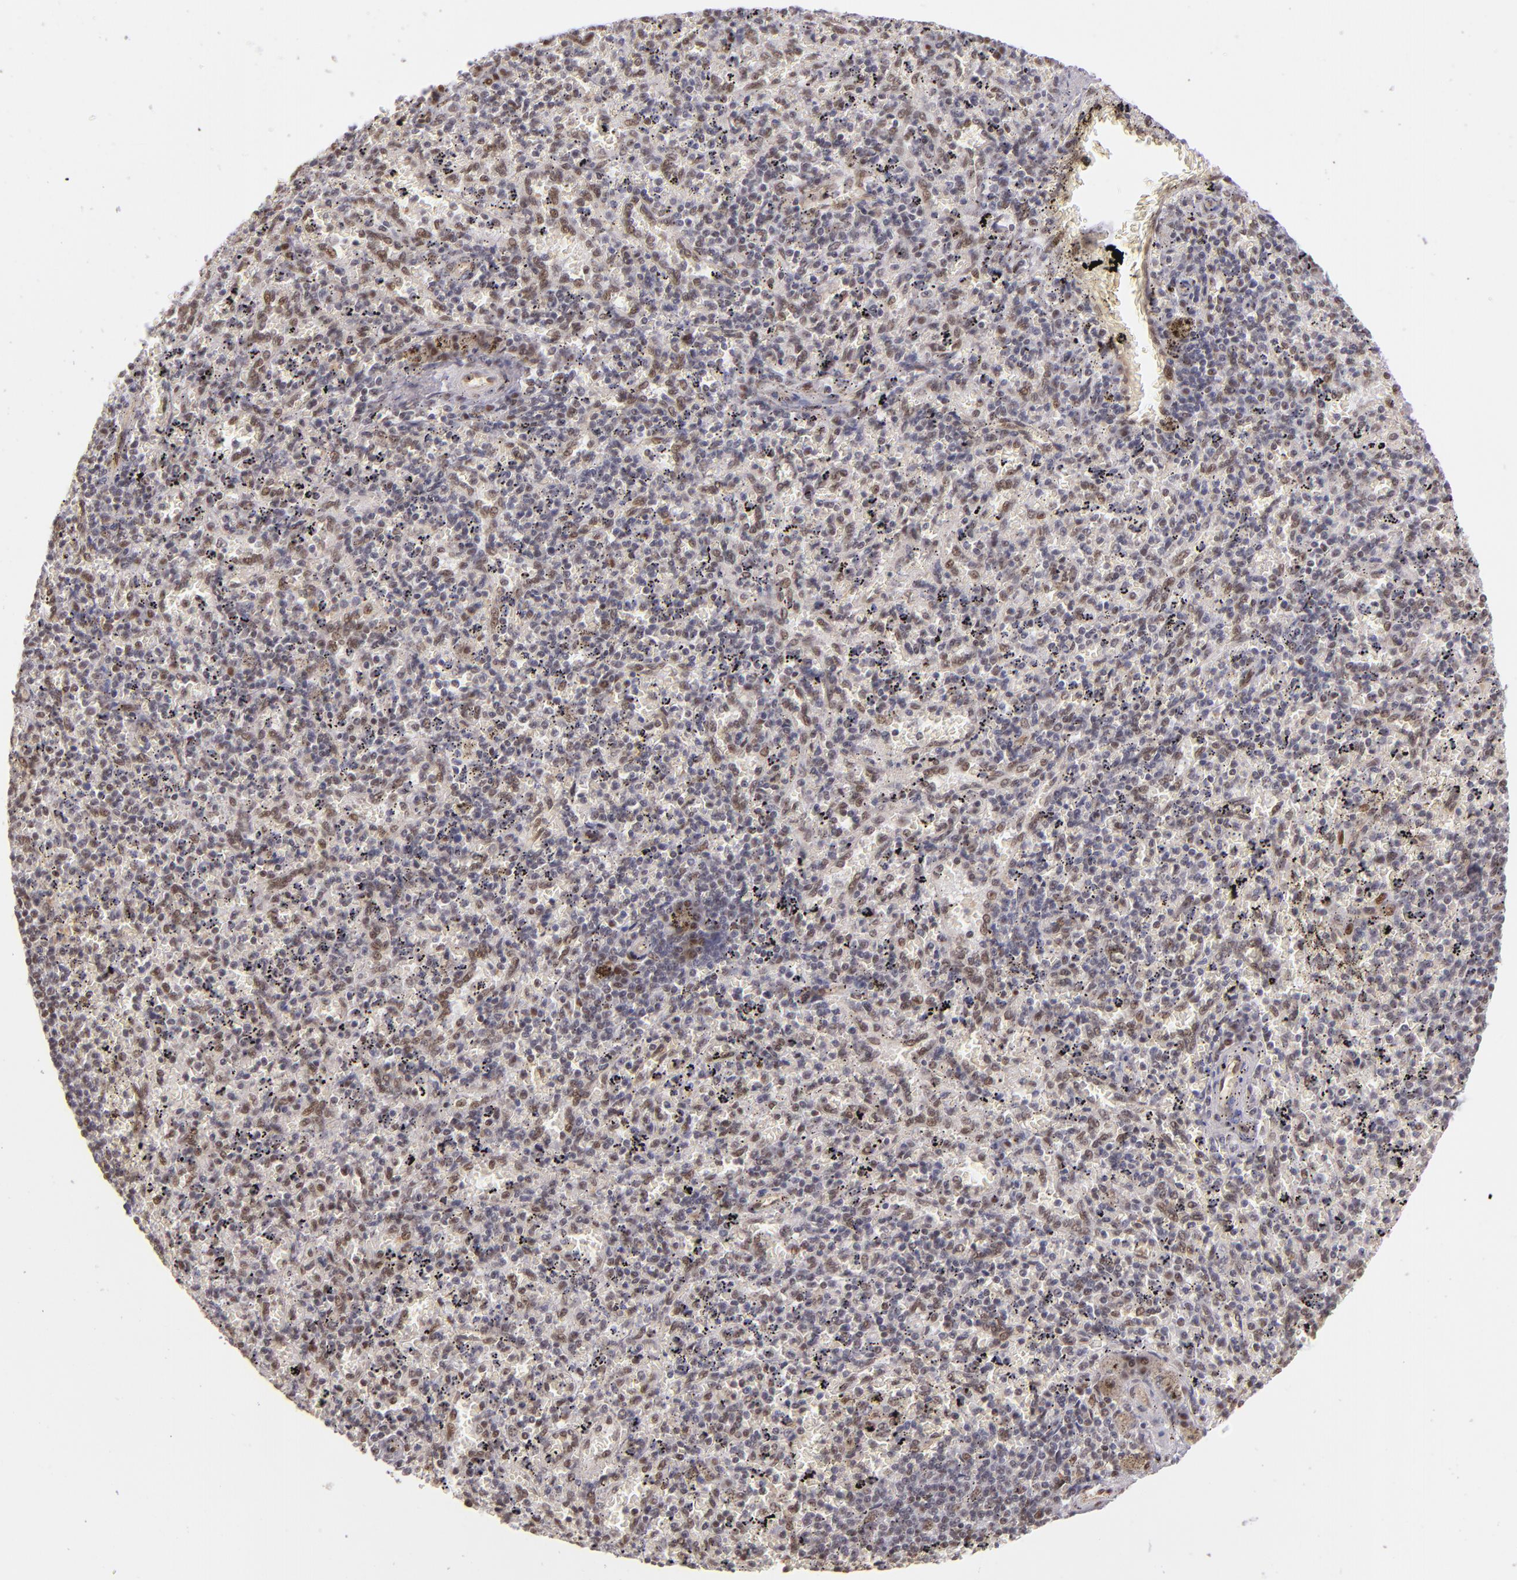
{"staining": {"intensity": "weak", "quantity": "25%-75%", "location": "nuclear"}, "tissue": "spleen", "cell_type": "Cells in red pulp", "image_type": "normal", "snomed": [{"axis": "morphology", "description": "Normal tissue, NOS"}, {"axis": "topography", "description": "Spleen"}], "caption": "The photomicrograph demonstrates staining of normal spleen, revealing weak nuclear protein staining (brown color) within cells in red pulp.", "gene": "NCOR2", "patient": {"sex": "female", "age": 43}}